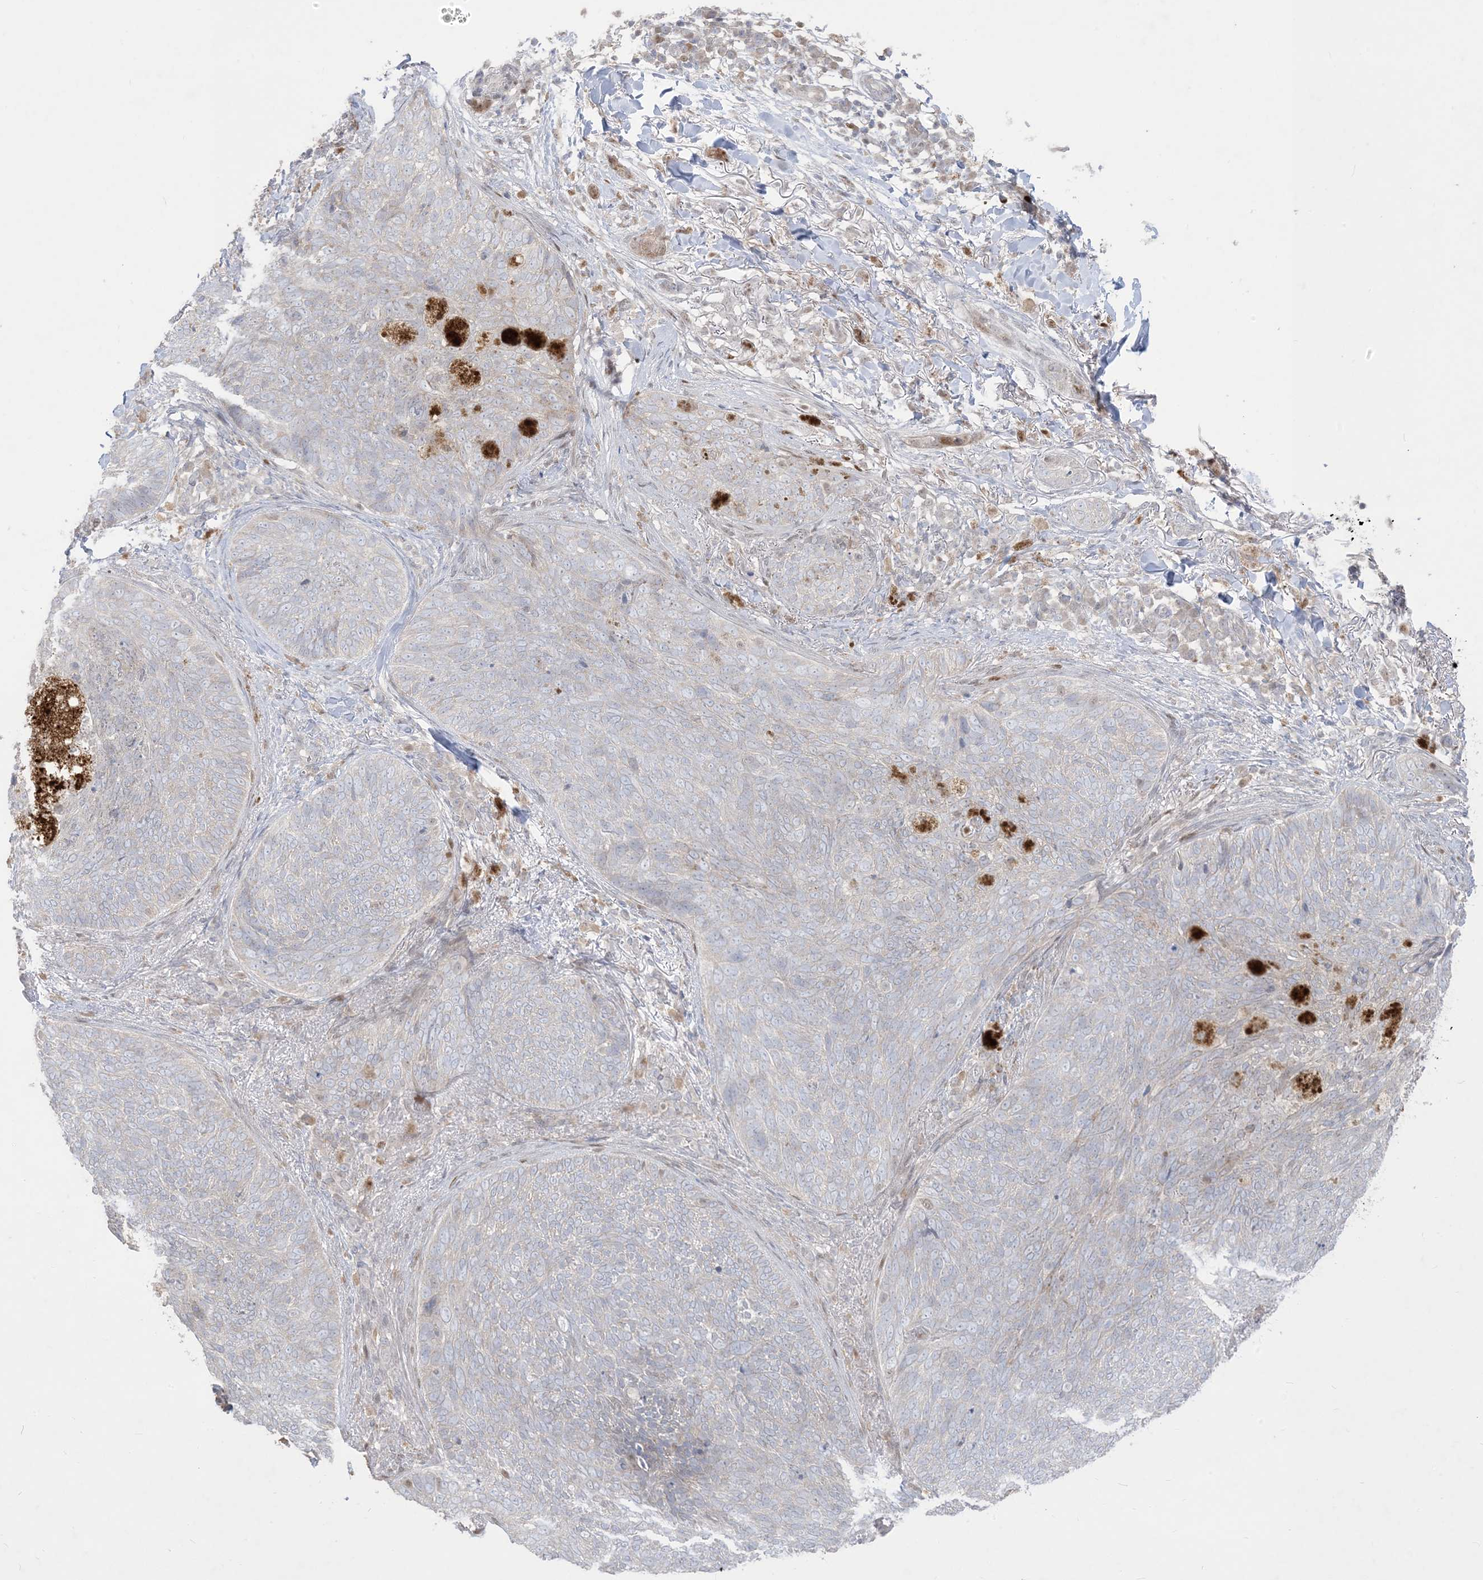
{"staining": {"intensity": "negative", "quantity": "none", "location": "none"}, "tissue": "skin cancer", "cell_type": "Tumor cells", "image_type": "cancer", "snomed": [{"axis": "morphology", "description": "Basal cell carcinoma"}, {"axis": "topography", "description": "Skin"}], "caption": "Immunohistochemical staining of human skin cancer (basal cell carcinoma) exhibits no significant expression in tumor cells.", "gene": "BHLHE40", "patient": {"sex": "male", "age": 85}}